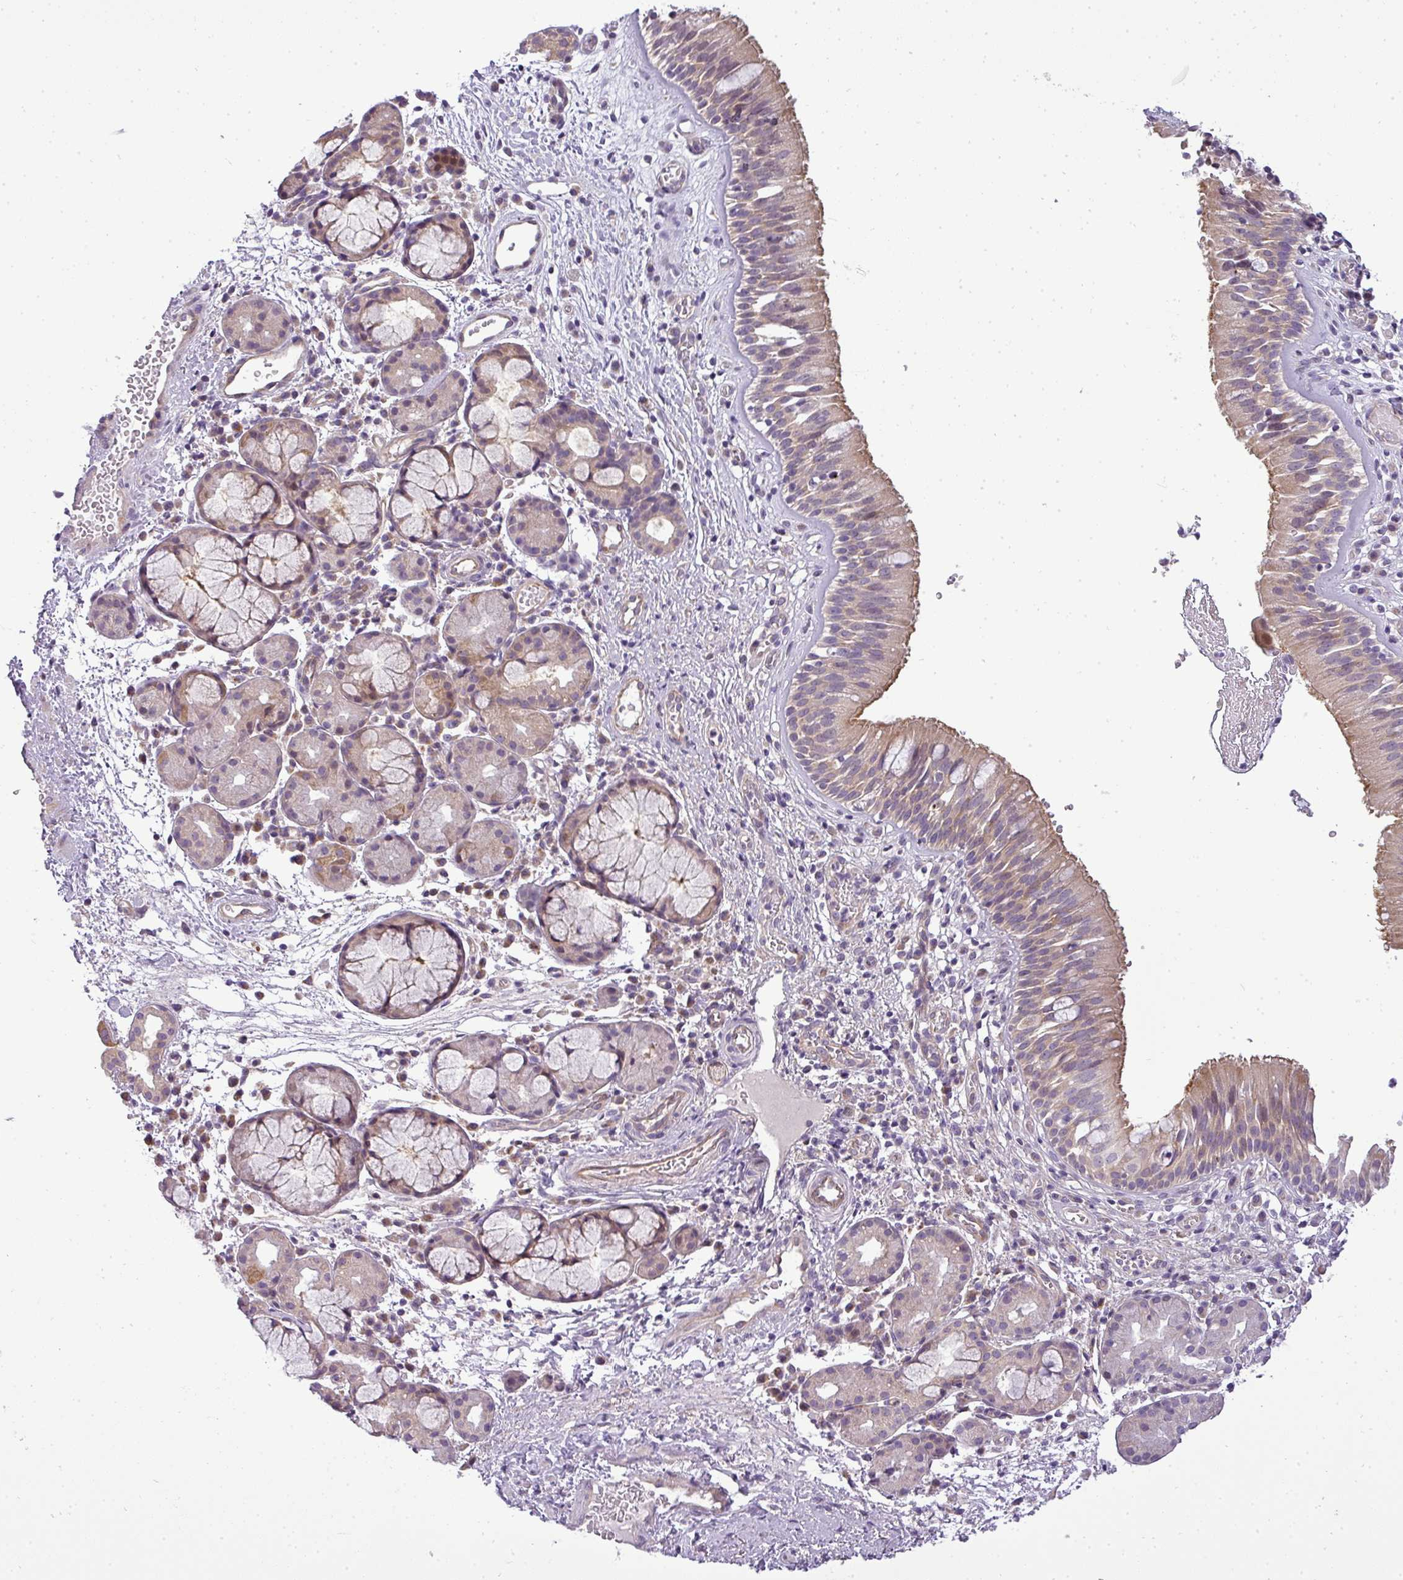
{"staining": {"intensity": "weak", "quantity": "25%-75%", "location": "cytoplasmic/membranous"}, "tissue": "nasopharynx", "cell_type": "Respiratory epithelial cells", "image_type": "normal", "snomed": [{"axis": "morphology", "description": "Normal tissue, NOS"}, {"axis": "topography", "description": "Nasopharynx"}], "caption": "Immunohistochemistry (IHC) staining of unremarkable nasopharynx, which demonstrates low levels of weak cytoplasmic/membranous positivity in about 25%-75% of respiratory epithelial cells indicating weak cytoplasmic/membranous protein positivity. The staining was performed using DAB (brown) for protein detection and nuclei were counterstained in hematoxylin (blue).", "gene": "ZDHHC1", "patient": {"sex": "male", "age": 65}}